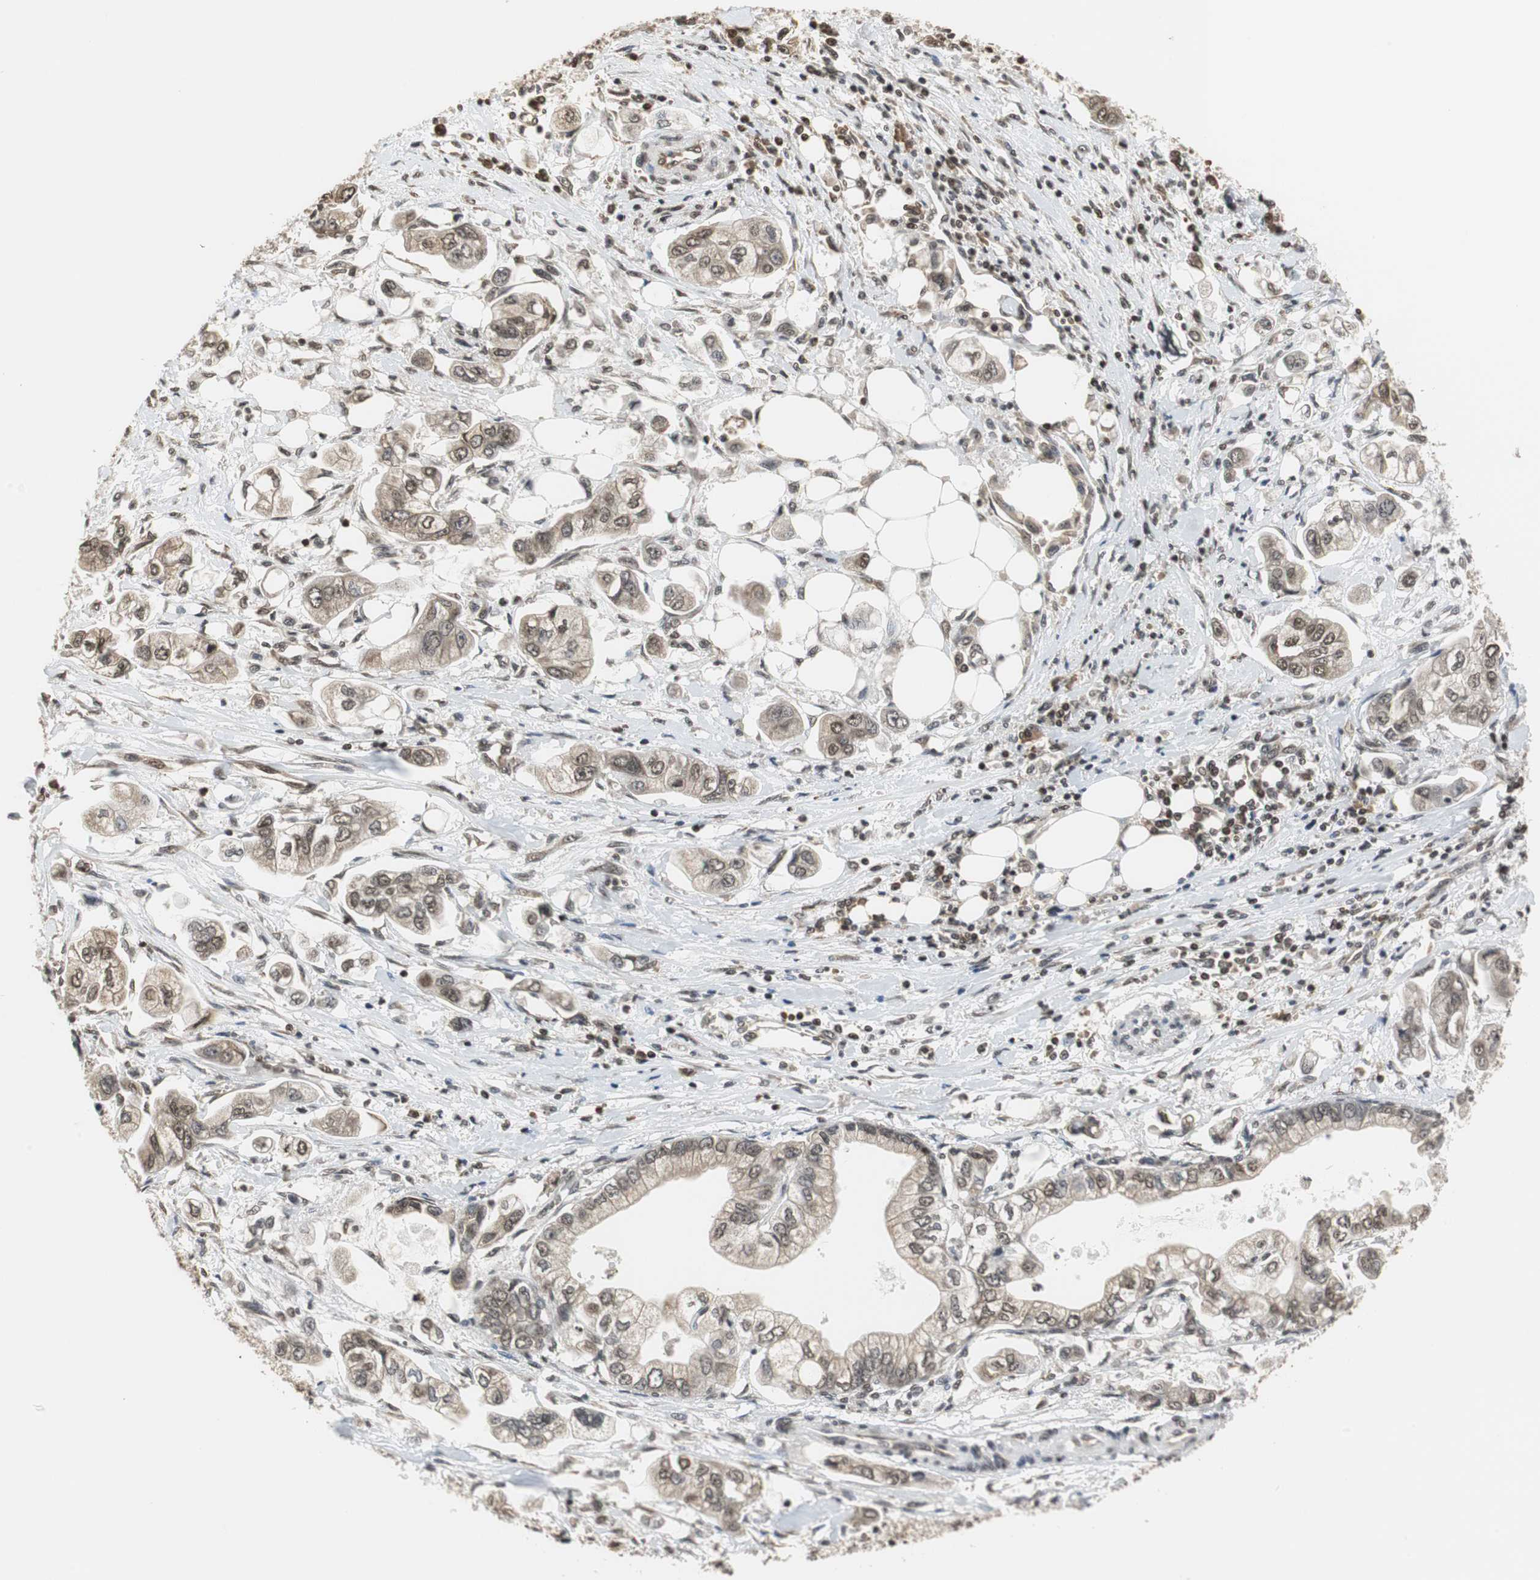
{"staining": {"intensity": "weak", "quantity": ">75%", "location": "cytoplasmic/membranous,nuclear"}, "tissue": "stomach cancer", "cell_type": "Tumor cells", "image_type": "cancer", "snomed": [{"axis": "morphology", "description": "Adenocarcinoma, NOS"}, {"axis": "topography", "description": "Stomach"}], "caption": "Stomach cancer stained for a protein reveals weak cytoplasmic/membranous and nuclear positivity in tumor cells.", "gene": "REST", "patient": {"sex": "male", "age": 62}}